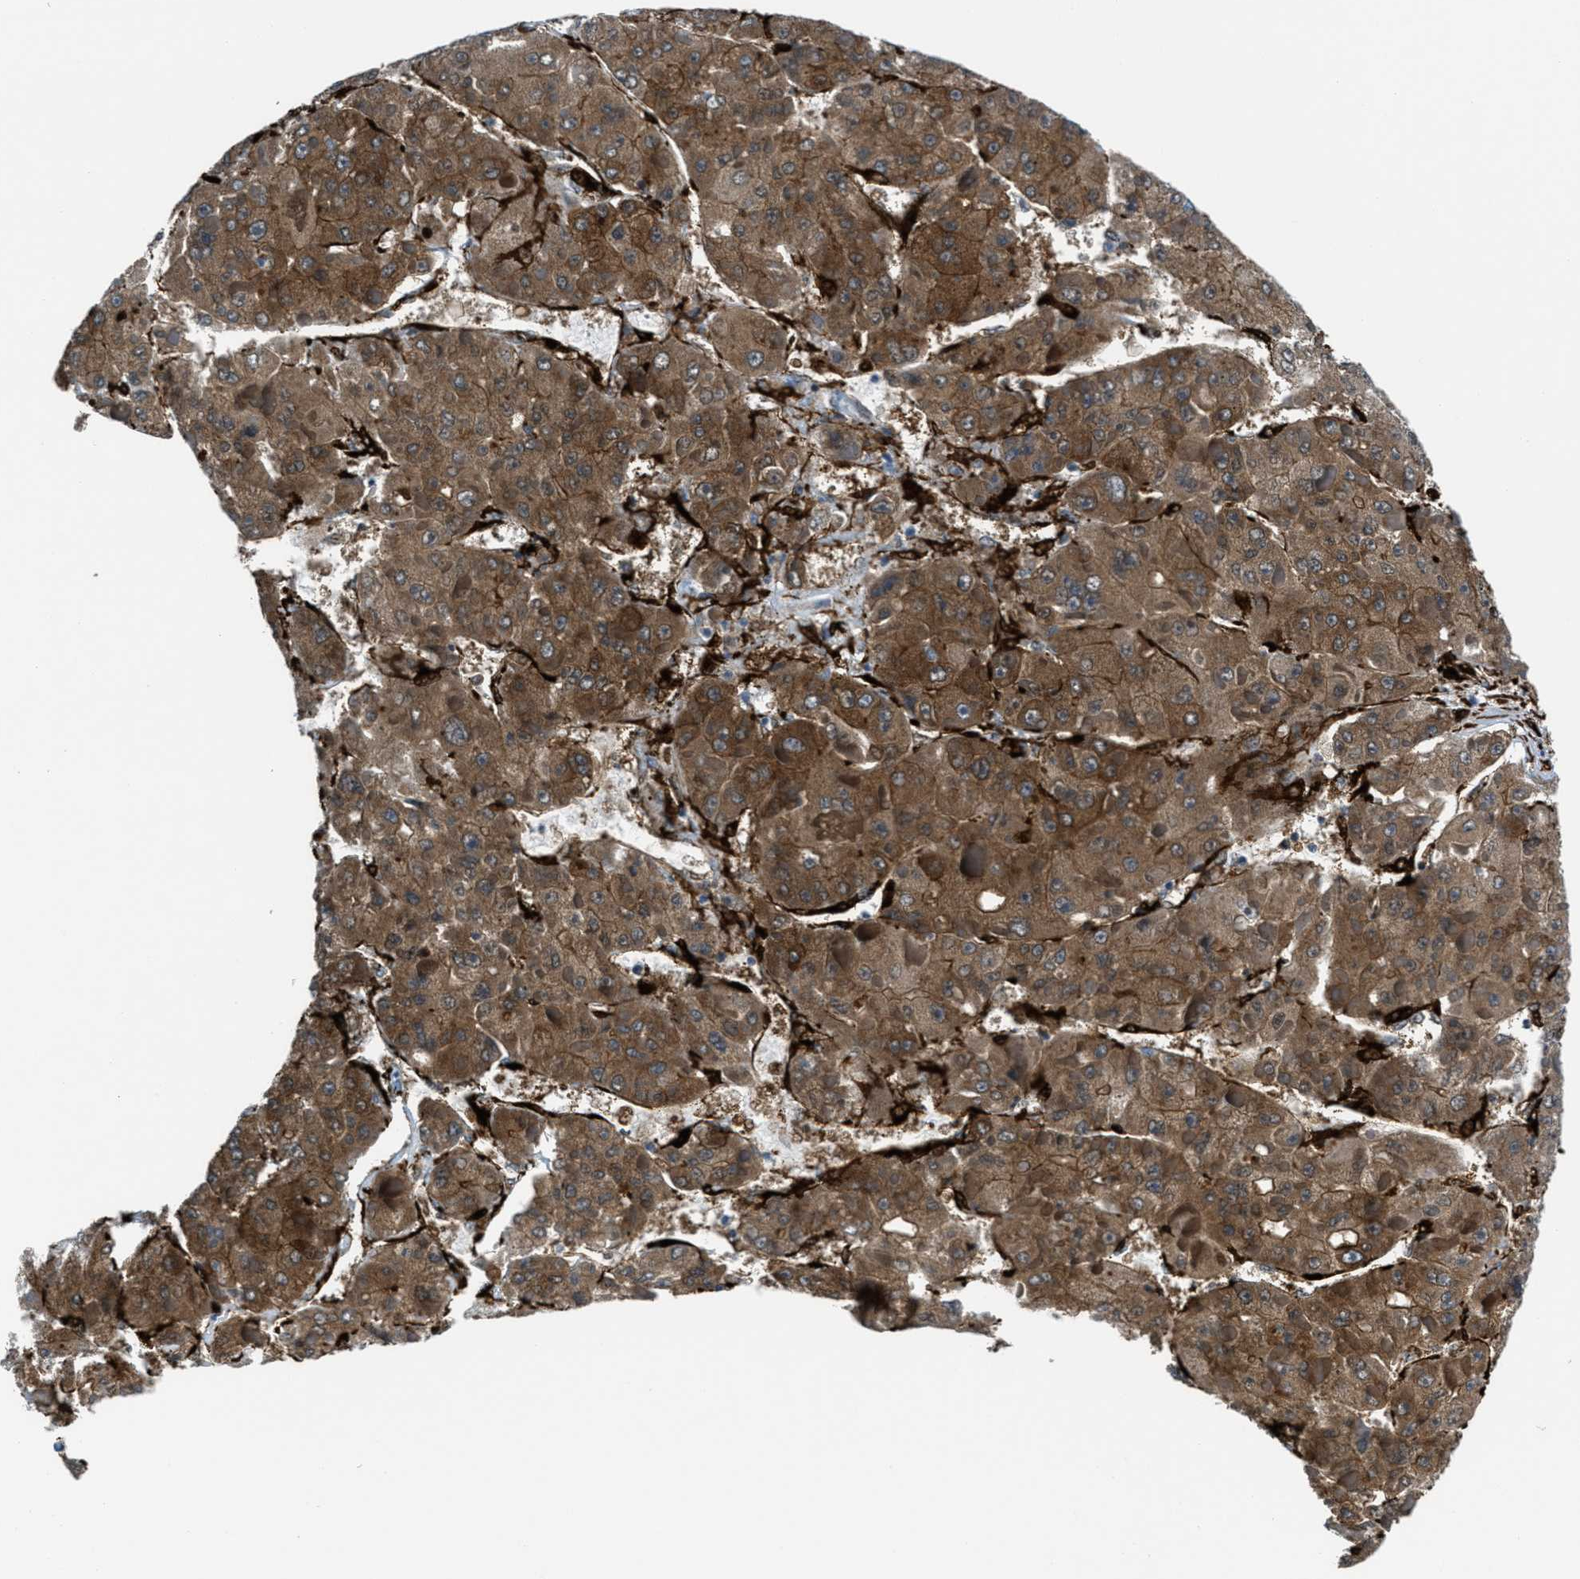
{"staining": {"intensity": "moderate", "quantity": ">75%", "location": "cytoplasmic/membranous"}, "tissue": "liver cancer", "cell_type": "Tumor cells", "image_type": "cancer", "snomed": [{"axis": "morphology", "description": "Carcinoma, Hepatocellular, NOS"}, {"axis": "topography", "description": "Liver"}], "caption": "This is a histology image of immunohistochemistry (IHC) staining of liver hepatocellular carcinoma, which shows moderate positivity in the cytoplasmic/membranous of tumor cells.", "gene": "CALD1", "patient": {"sex": "female", "age": 73}}